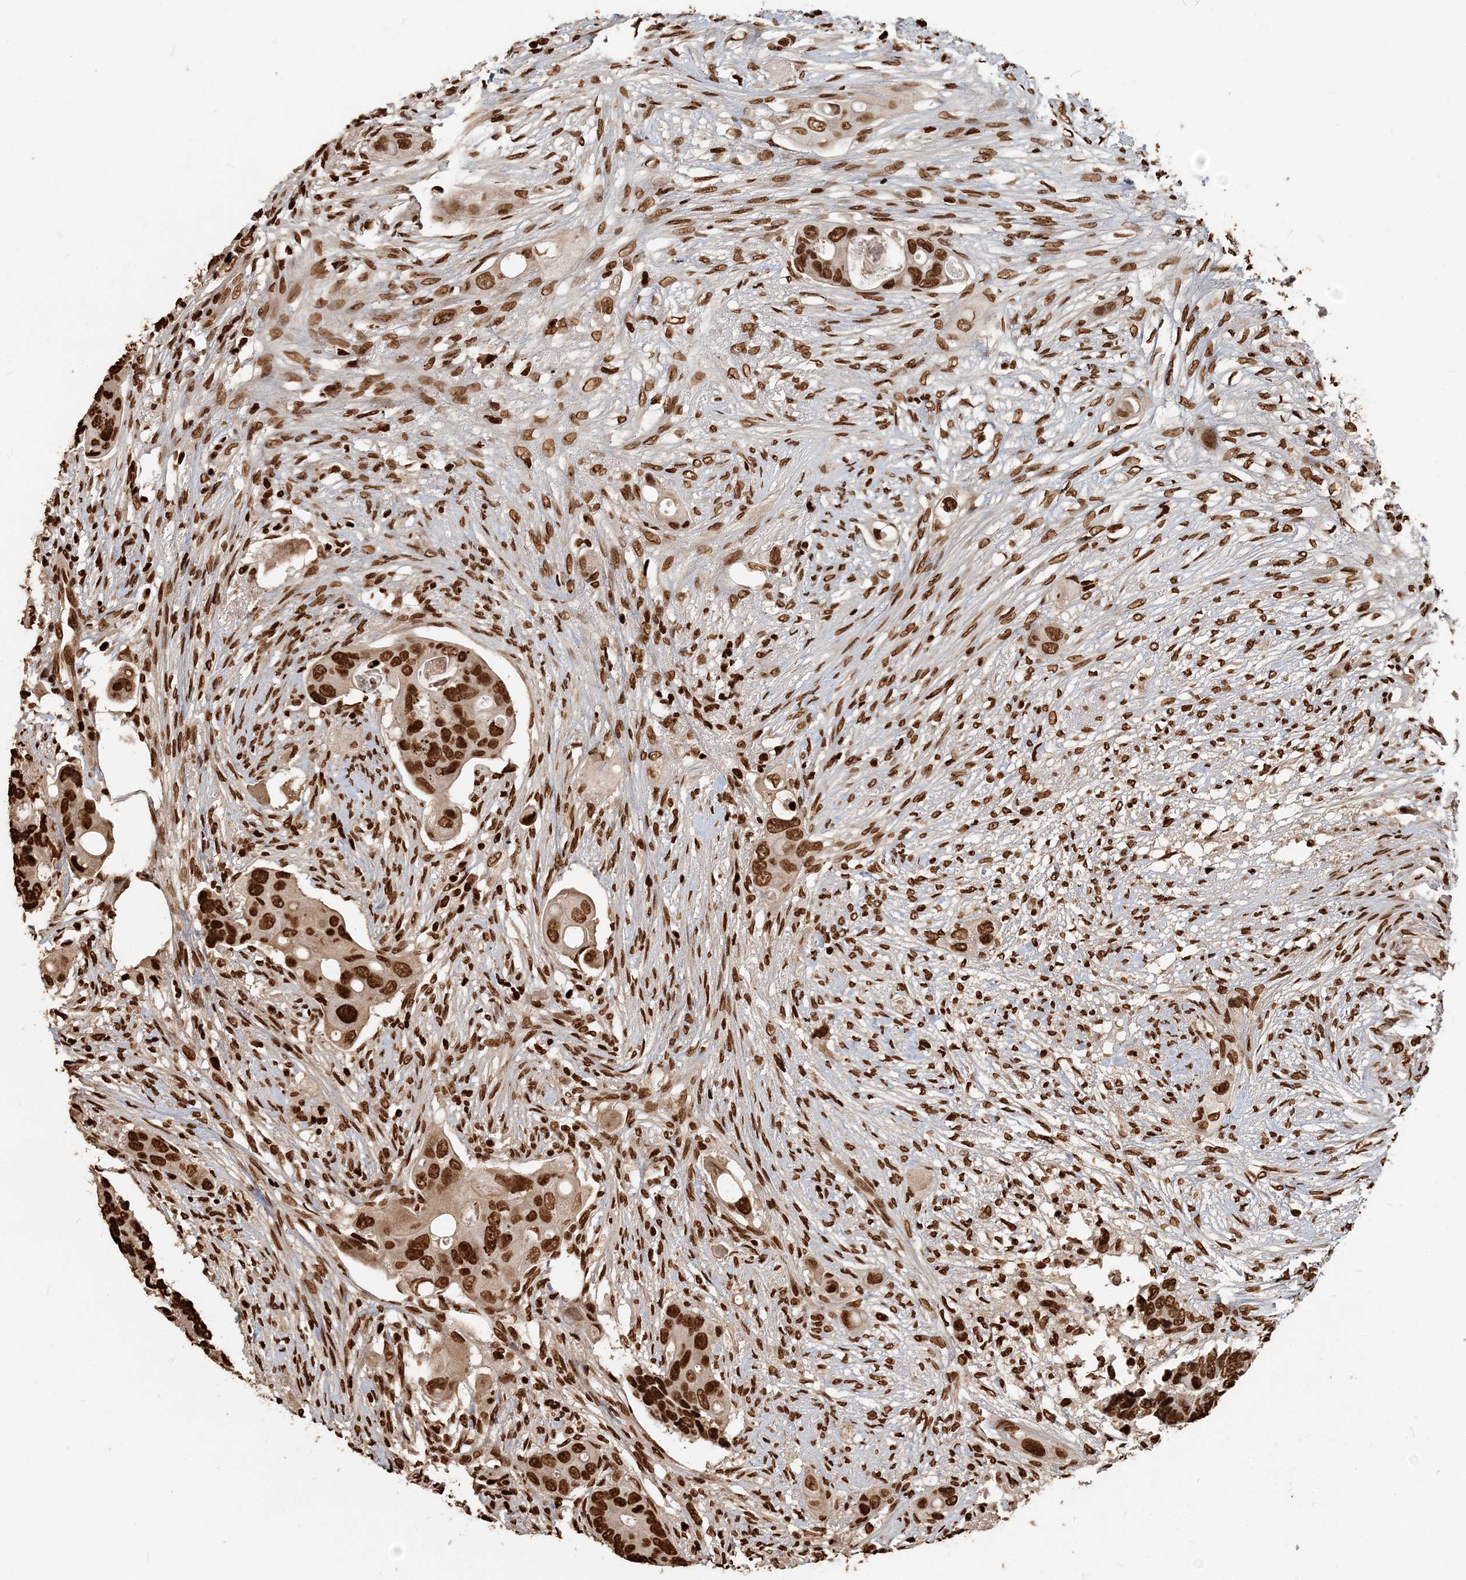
{"staining": {"intensity": "strong", "quantity": ">75%", "location": "nuclear"}, "tissue": "colorectal cancer", "cell_type": "Tumor cells", "image_type": "cancer", "snomed": [{"axis": "morphology", "description": "Adenocarcinoma, NOS"}, {"axis": "topography", "description": "Colon"}], "caption": "IHC image of neoplastic tissue: human adenocarcinoma (colorectal) stained using immunohistochemistry (IHC) shows high levels of strong protein expression localized specifically in the nuclear of tumor cells, appearing as a nuclear brown color.", "gene": "H3-3B", "patient": {"sex": "female", "age": 57}}